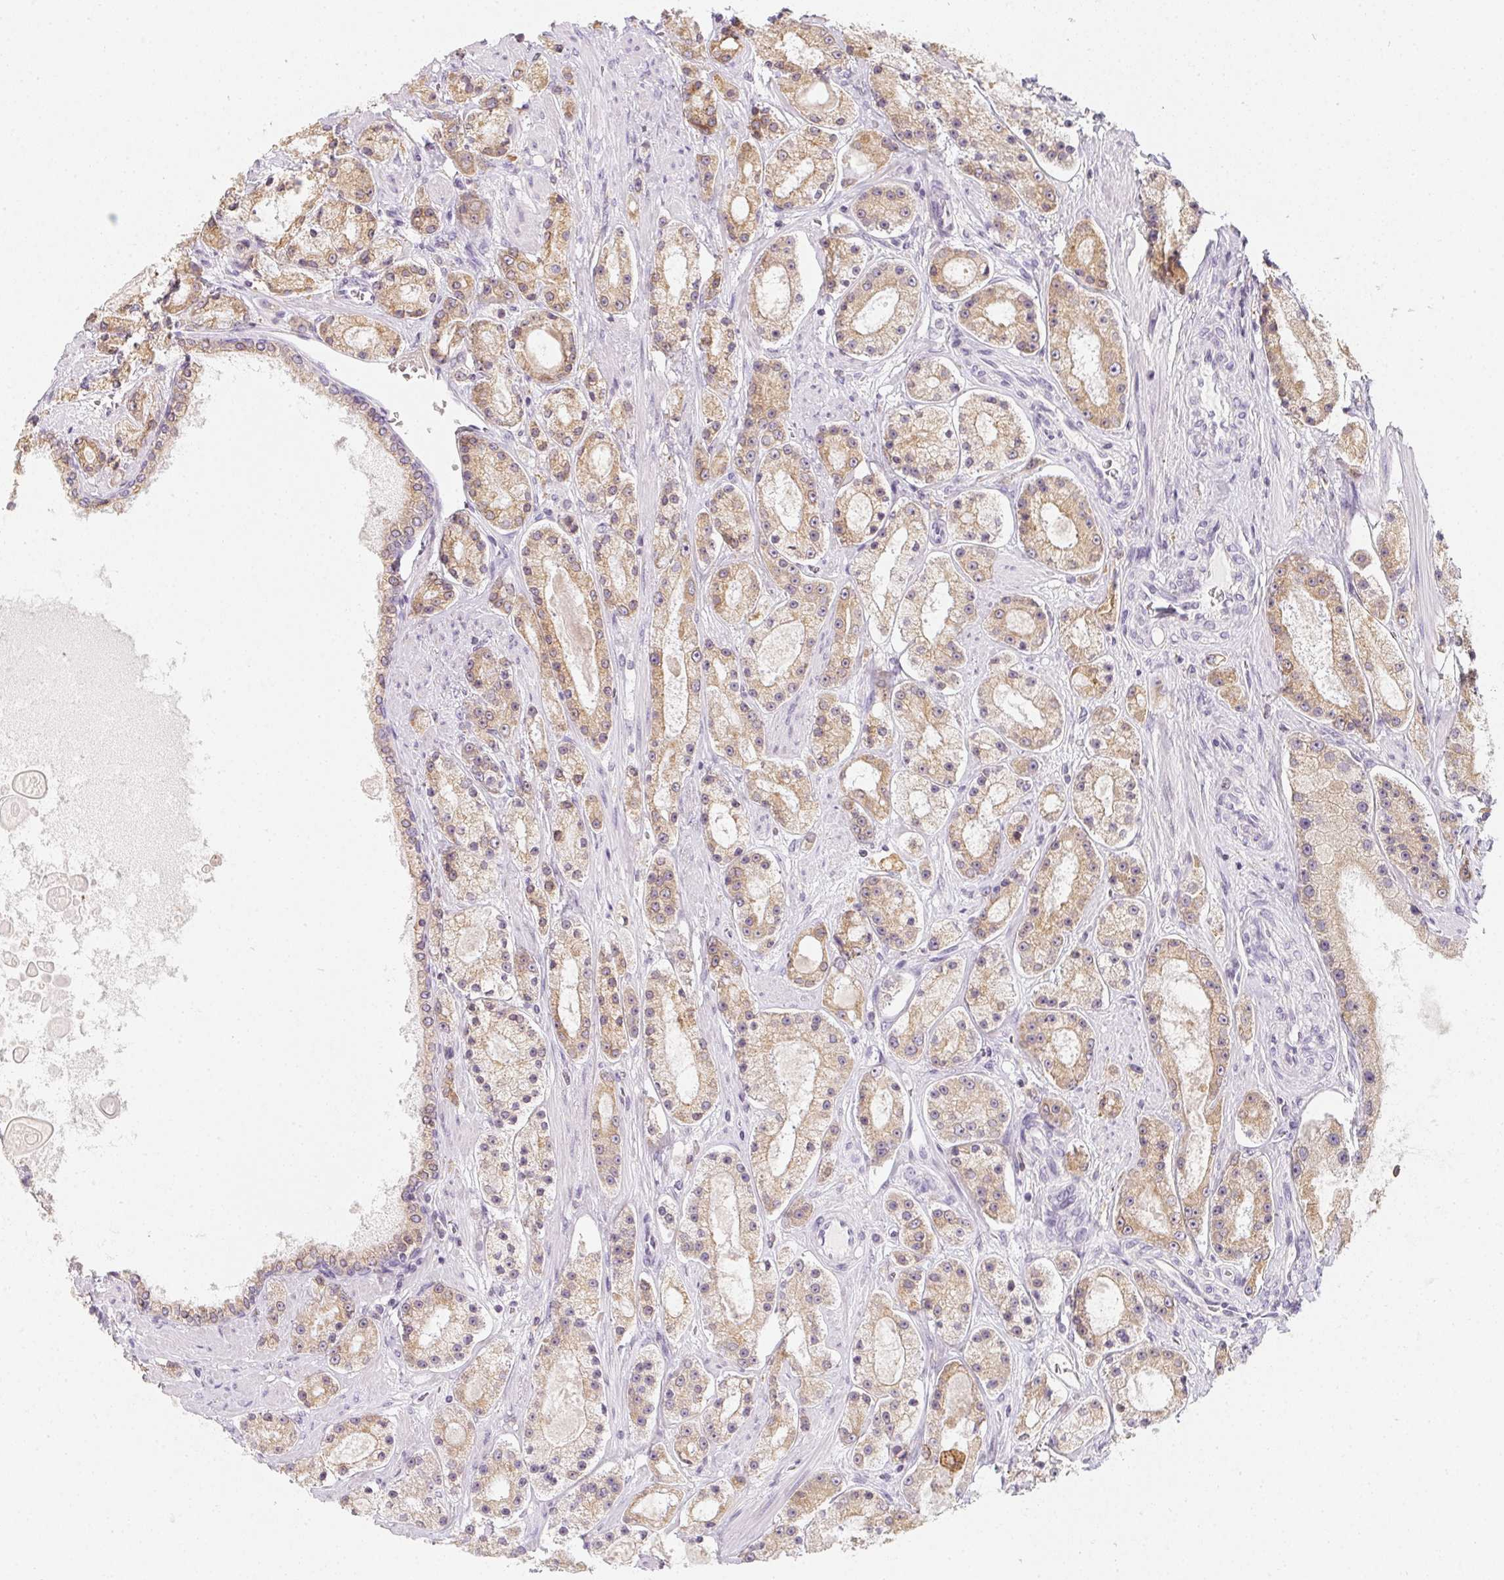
{"staining": {"intensity": "moderate", "quantity": "25%-75%", "location": "cytoplasmic/membranous"}, "tissue": "prostate cancer", "cell_type": "Tumor cells", "image_type": "cancer", "snomed": [{"axis": "morphology", "description": "Adenocarcinoma, High grade"}, {"axis": "topography", "description": "Prostate"}], "caption": "Protein expression by immunohistochemistry (IHC) displays moderate cytoplasmic/membranous positivity in approximately 25%-75% of tumor cells in prostate cancer.", "gene": "SOAT1", "patient": {"sex": "male", "age": 67}}